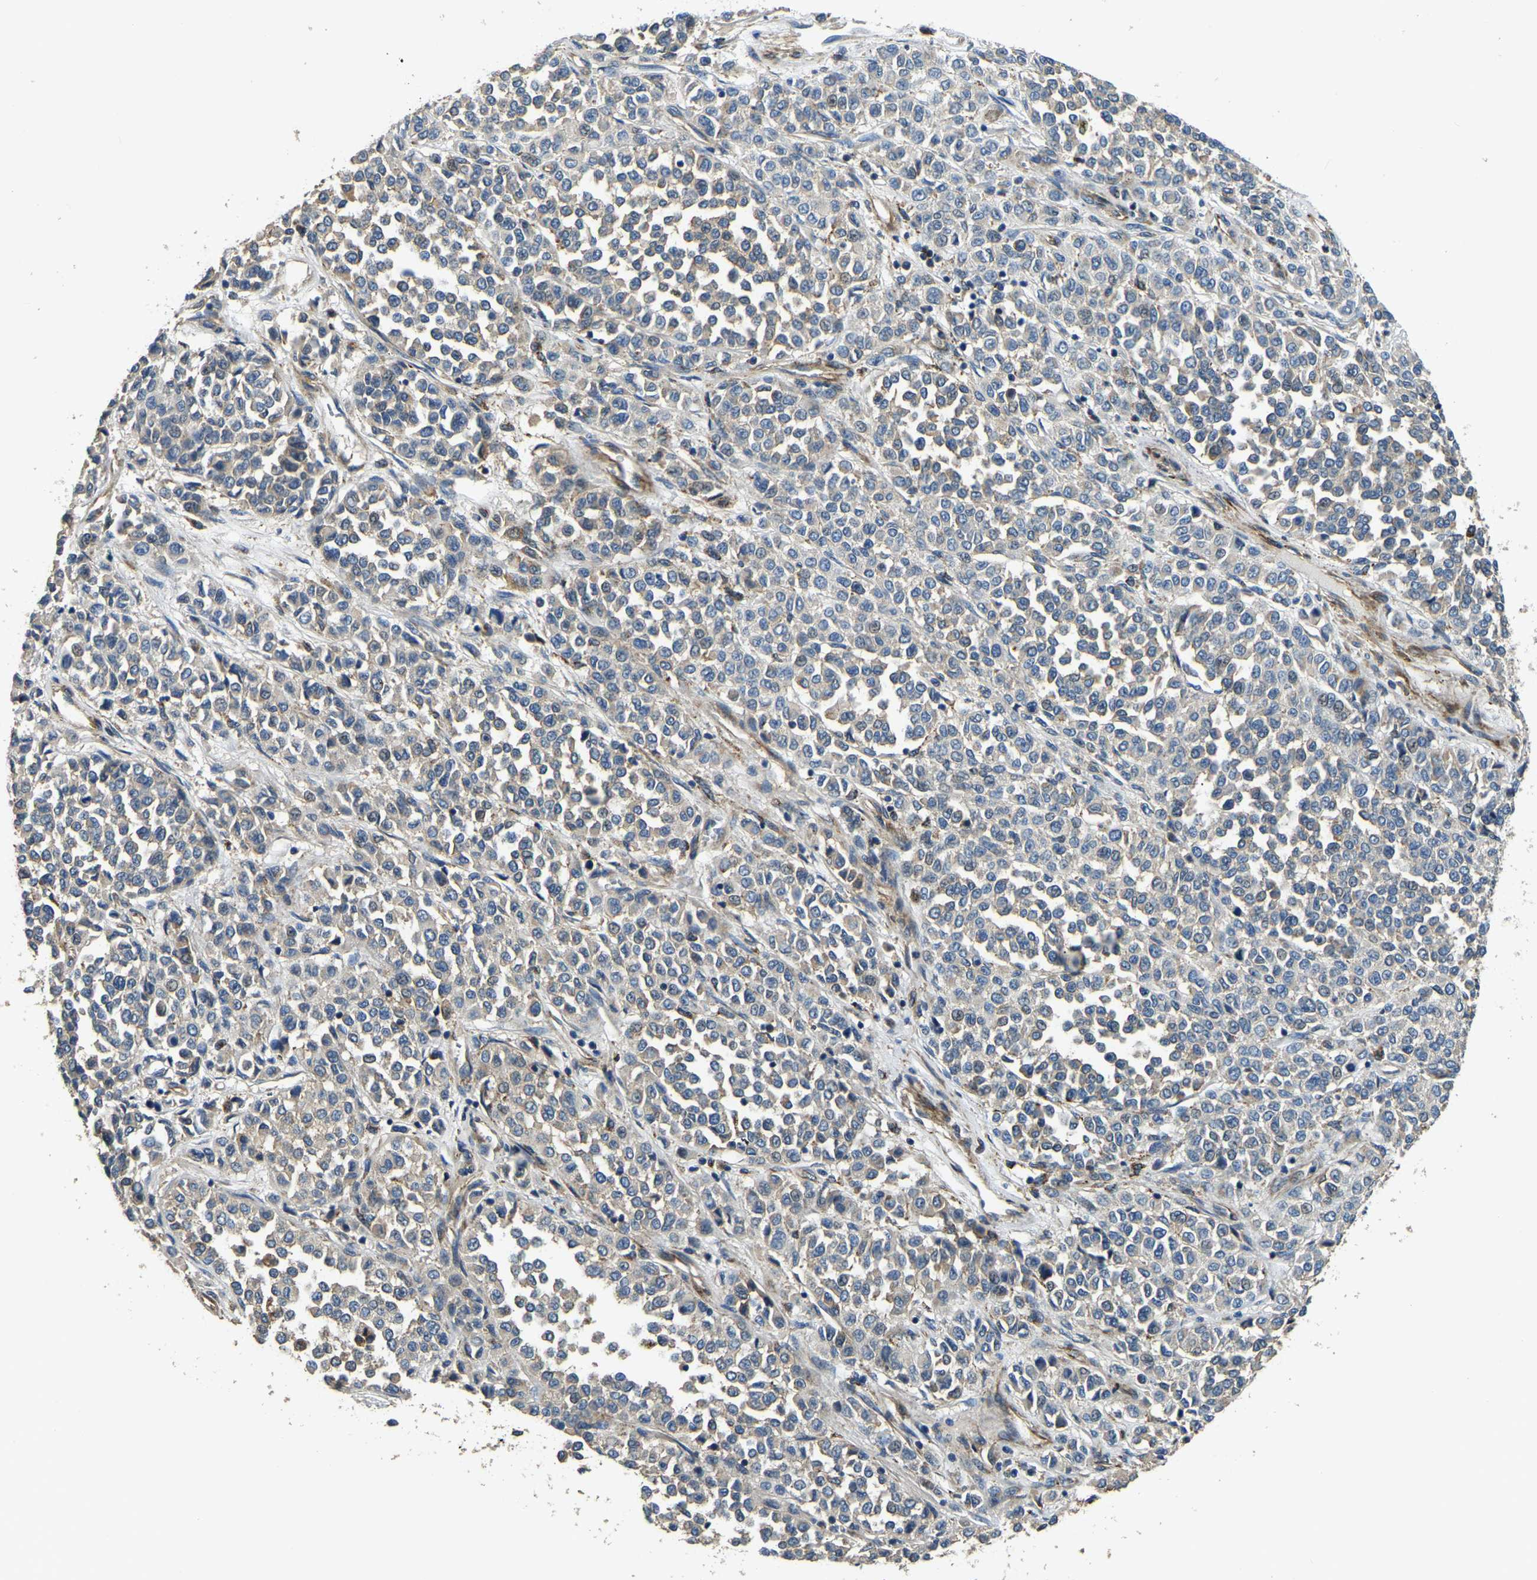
{"staining": {"intensity": "weak", "quantity": "25%-75%", "location": "cytoplasmic/membranous"}, "tissue": "melanoma", "cell_type": "Tumor cells", "image_type": "cancer", "snomed": [{"axis": "morphology", "description": "Malignant melanoma, Metastatic site"}, {"axis": "topography", "description": "Pancreas"}], "caption": "A brown stain shows weak cytoplasmic/membranous expression of a protein in human malignant melanoma (metastatic site) tumor cells.", "gene": "RNF39", "patient": {"sex": "female", "age": 30}}